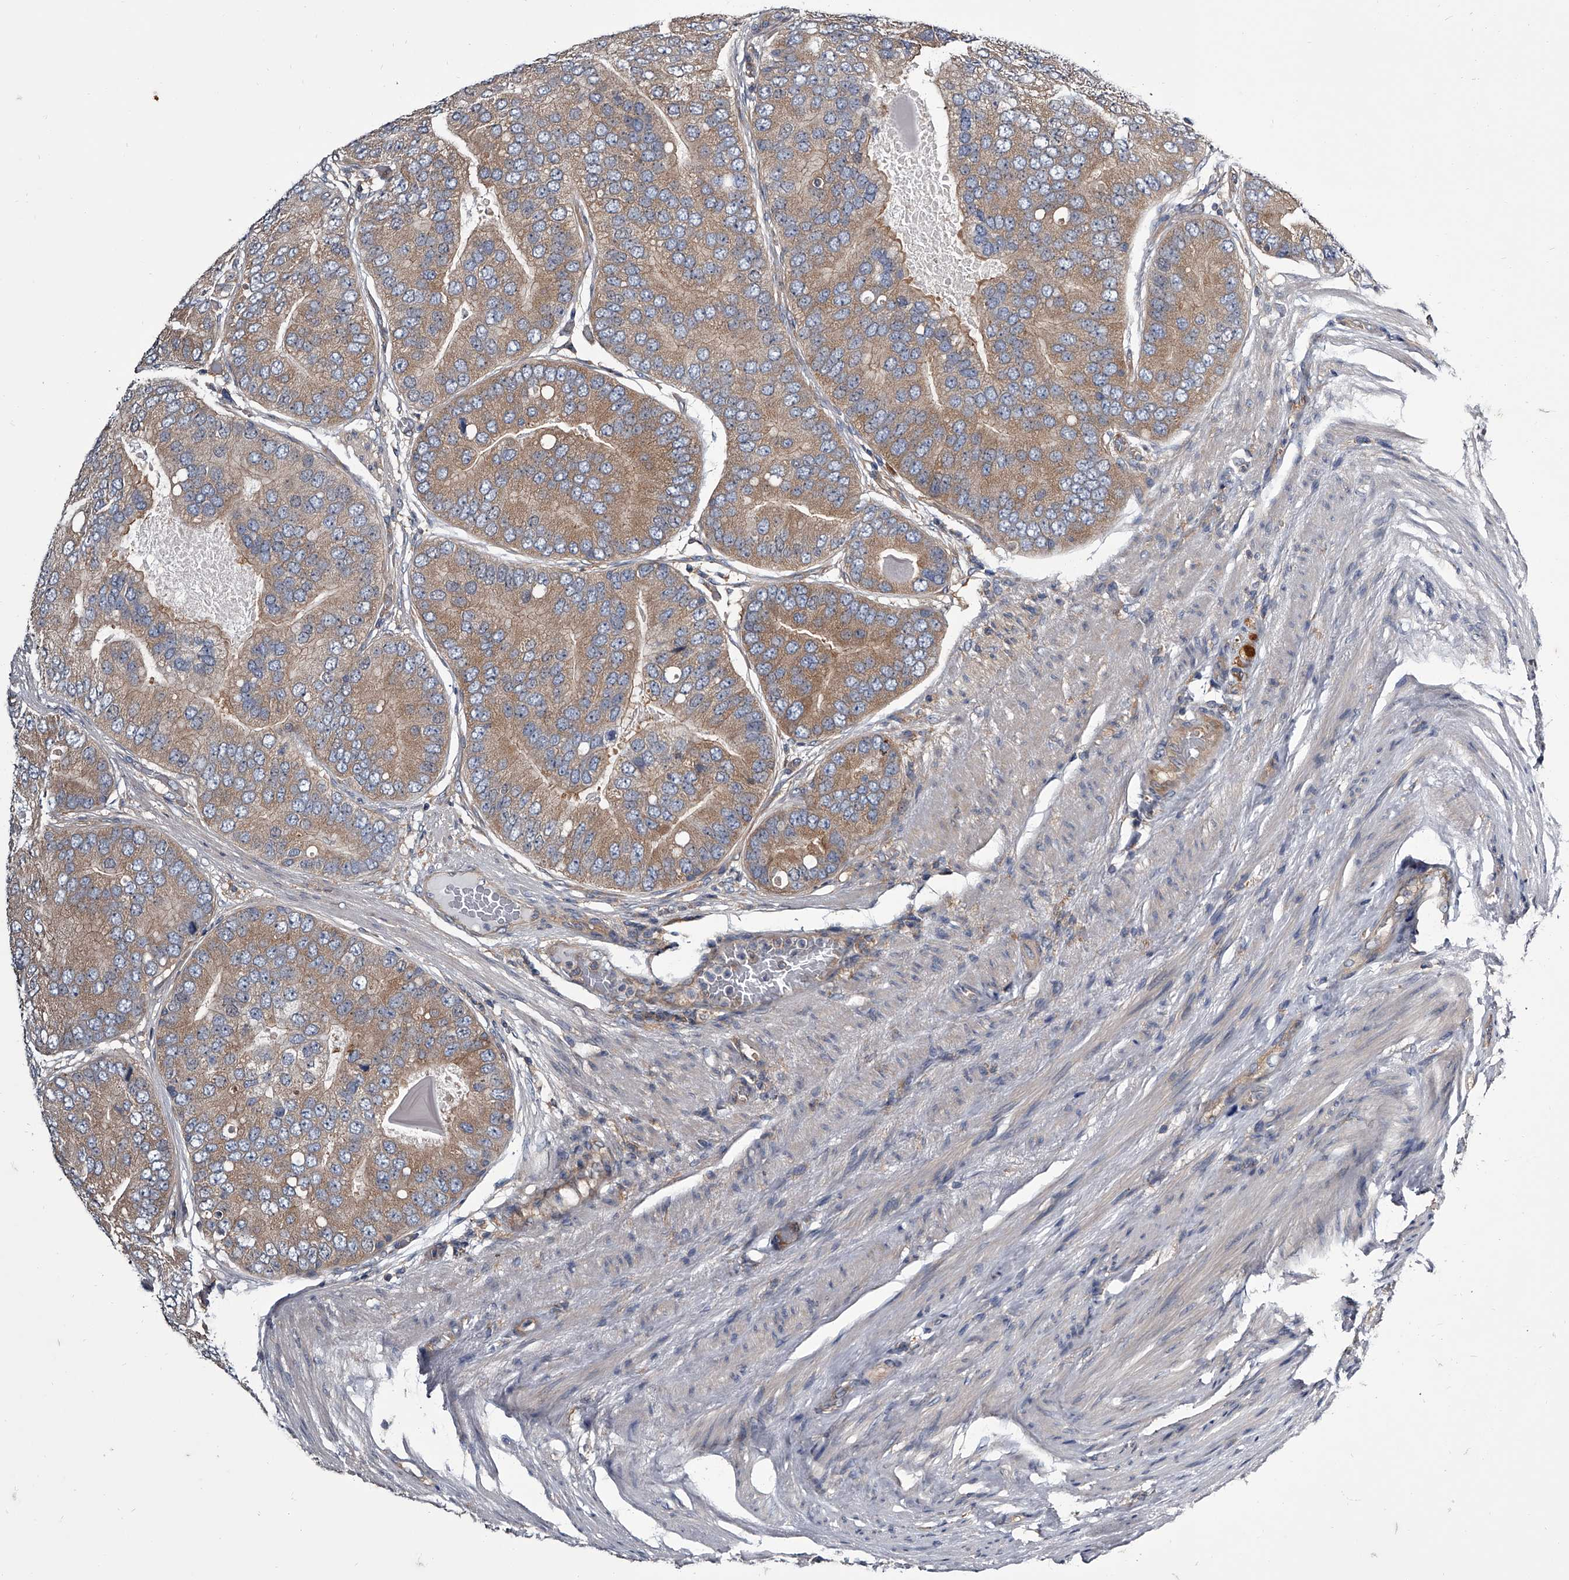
{"staining": {"intensity": "weak", "quantity": ">75%", "location": "cytoplasmic/membranous"}, "tissue": "prostate cancer", "cell_type": "Tumor cells", "image_type": "cancer", "snomed": [{"axis": "morphology", "description": "Adenocarcinoma, High grade"}, {"axis": "topography", "description": "Prostate"}], "caption": "This image displays prostate cancer (high-grade adenocarcinoma) stained with immunohistochemistry to label a protein in brown. The cytoplasmic/membranous of tumor cells show weak positivity for the protein. Nuclei are counter-stained blue.", "gene": "GAPVD1", "patient": {"sex": "male", "age": 70}}